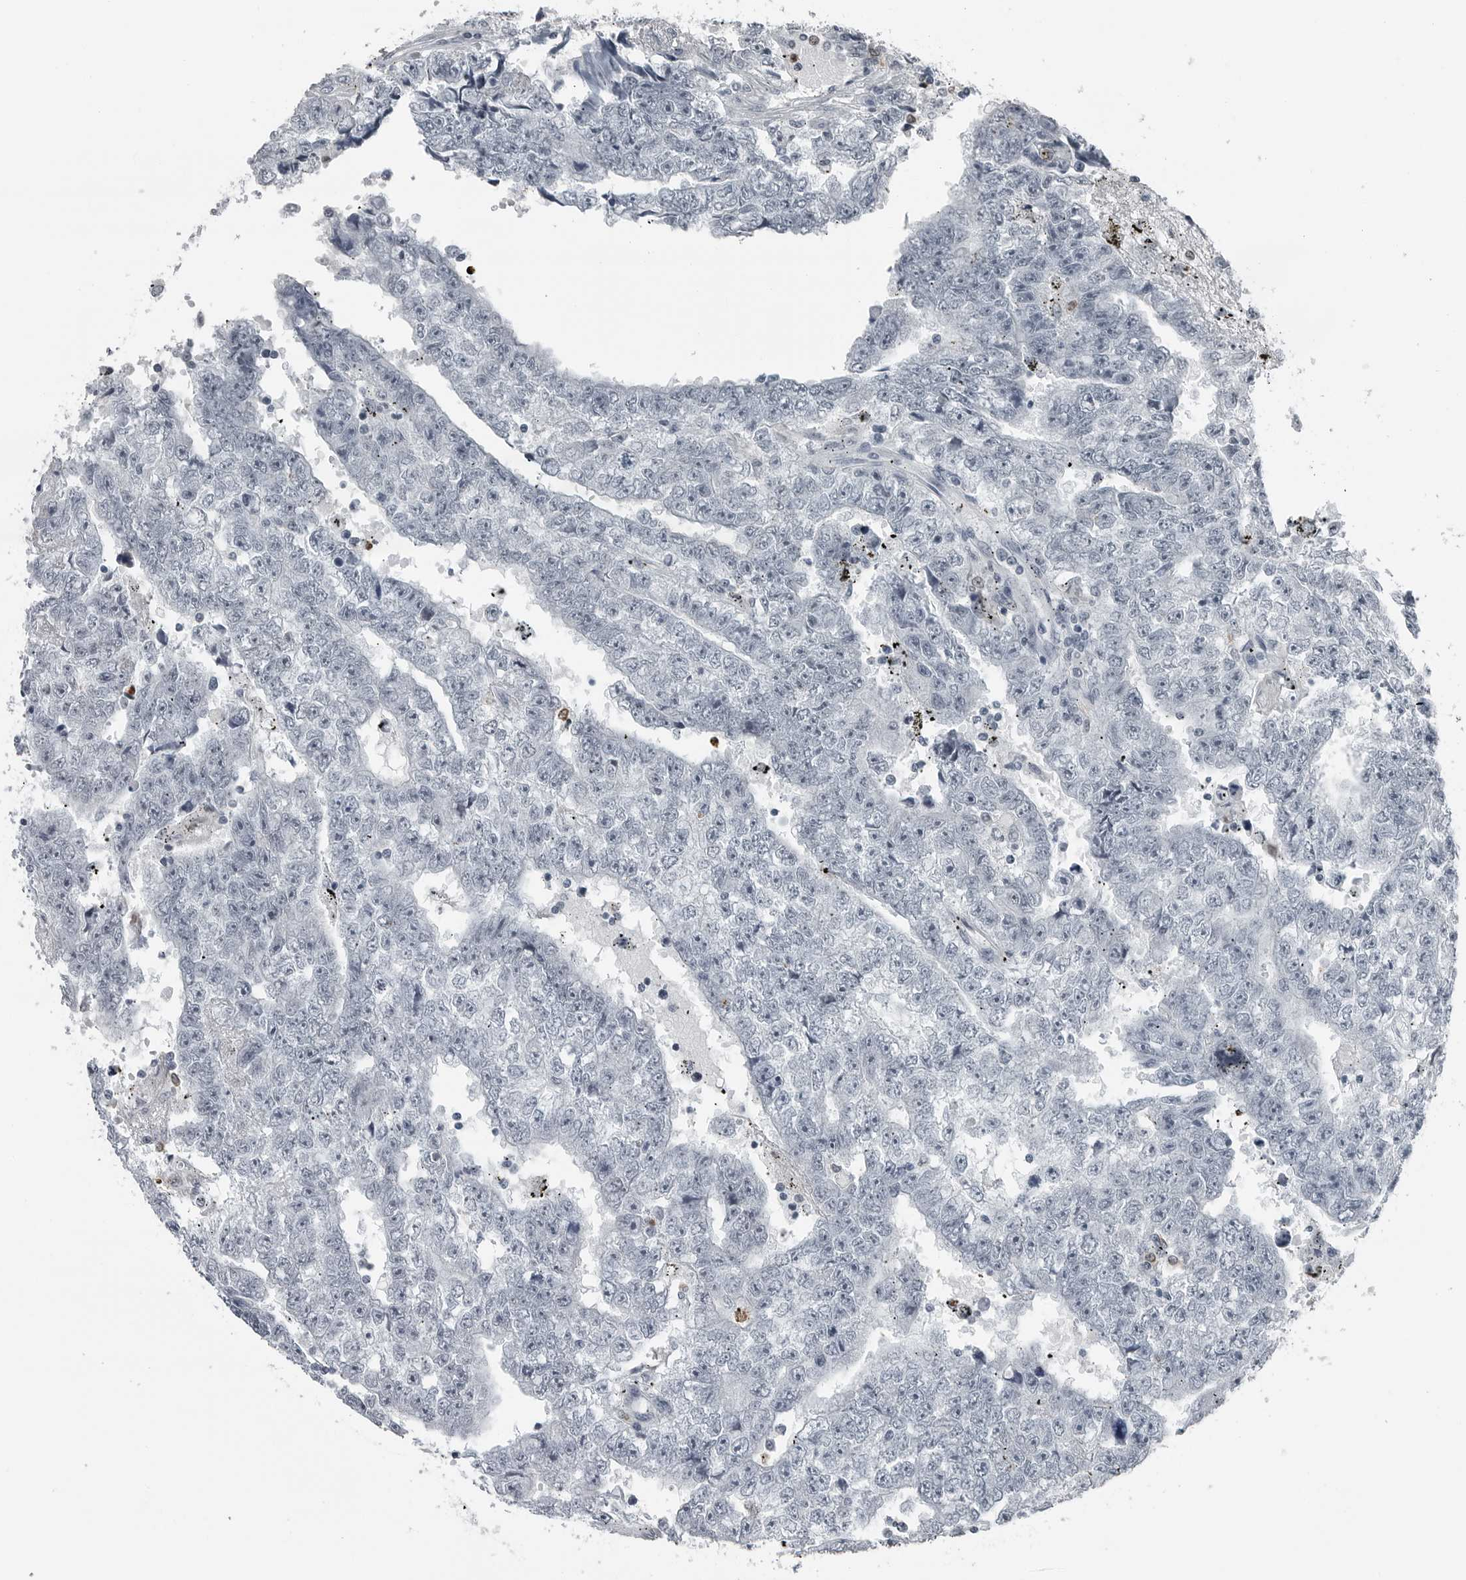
{"staining": {"intensity": "negative", "quantity": "none", "location": "none"}, "tissue": "testis cancer", "cell_type": "Tumor cells", "image_type": "cancer", "snomed": [{"axis": "morphology", "description": "Carcinoma, Embryonal, NOS"}, {"axis": "topography", "description": "Testis"}], "caption": "Embryonal carcinoma (testis) stained for a protein using IHC displays no expression tumor cells.", "gene": "AKR1A1", "patient": {"sex": "male", "age": 25}}